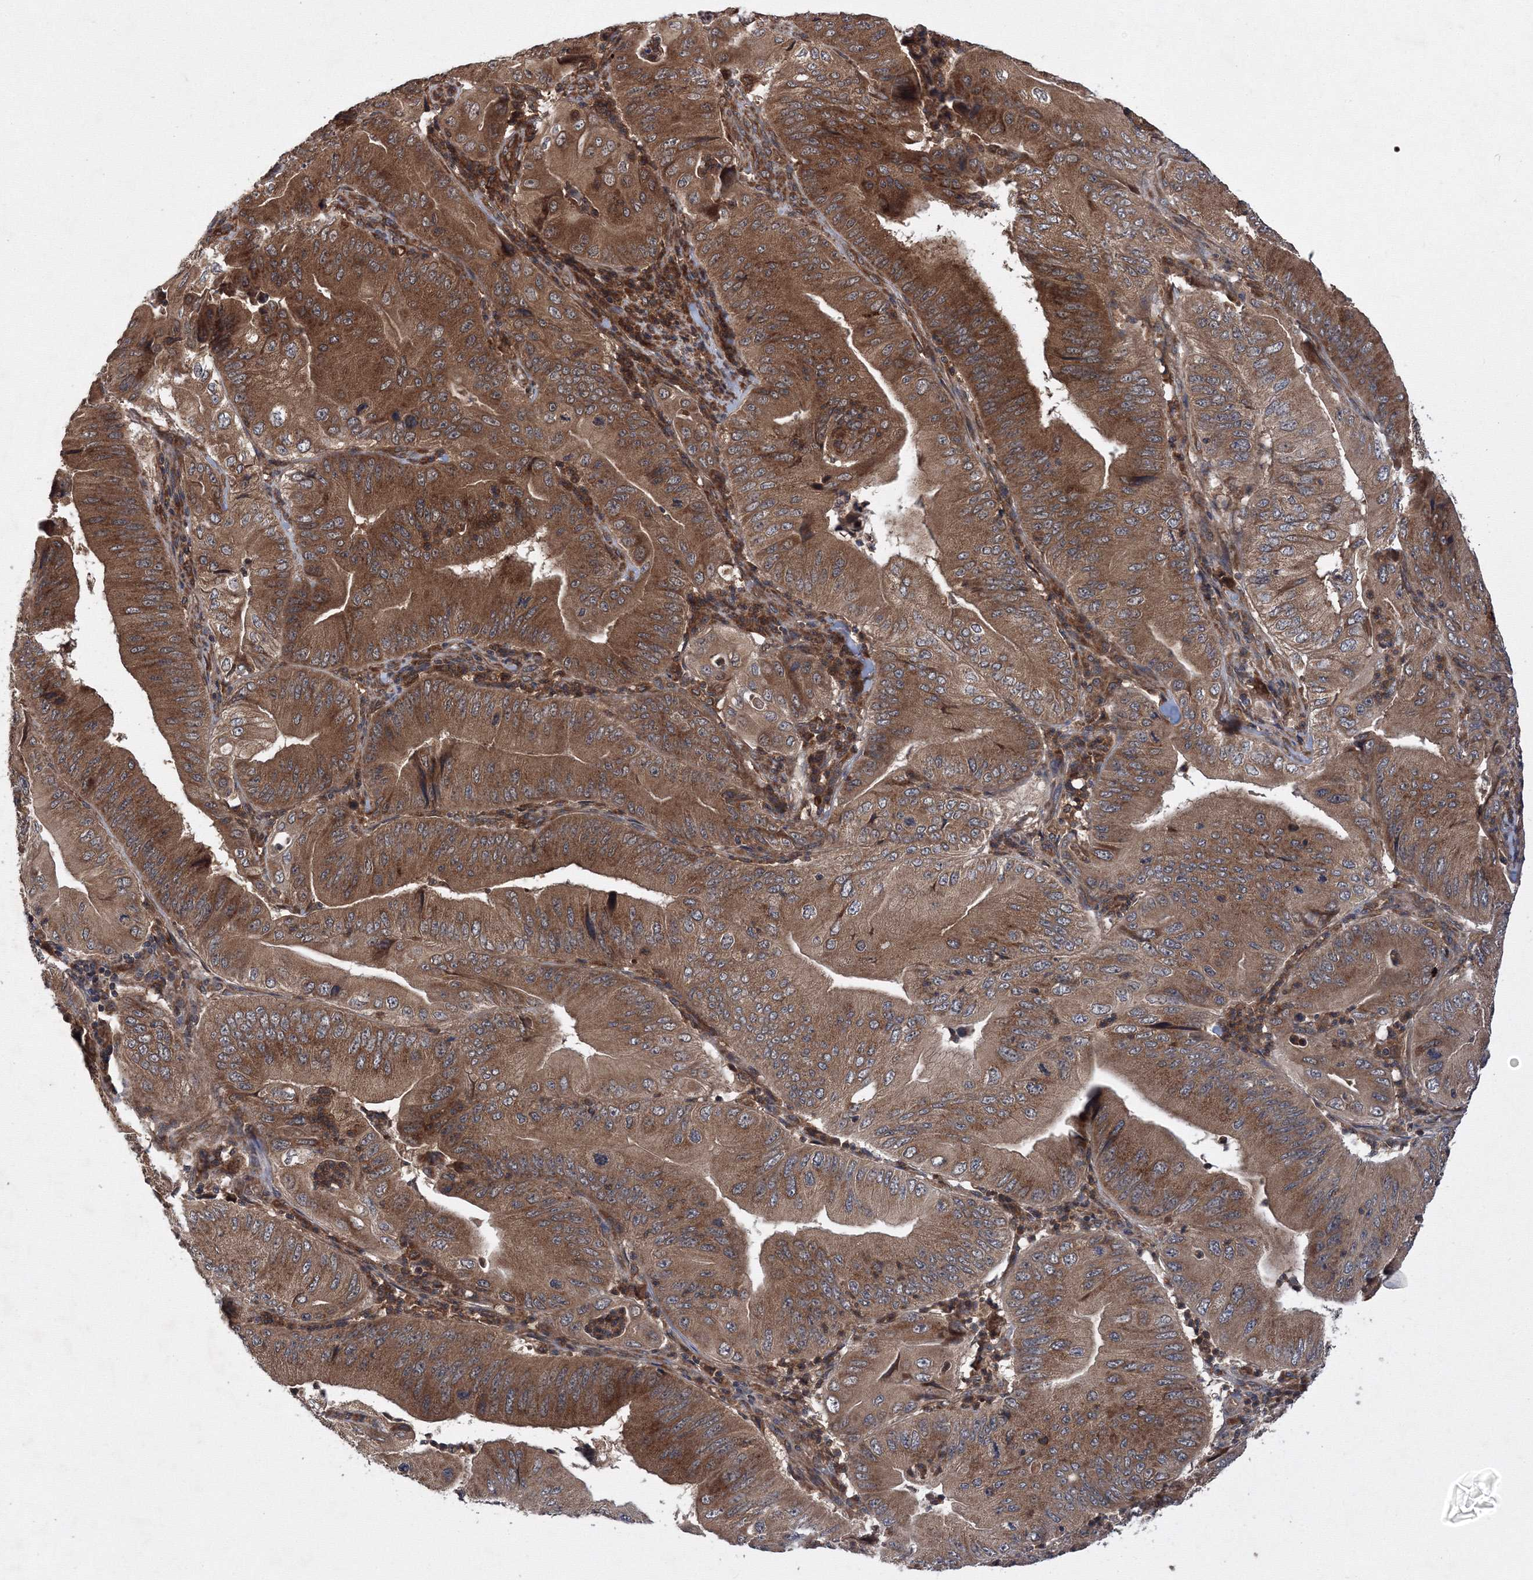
{"staining": {"intensity": "moderate", "quantity": ">75%", "location": "cytoplasmic/membranous"}, "tissue": "pancreatic cancer", "cell_type": "Tumor cells", "image_type": "cancer", "snomed": [{"axis": "morphology", "description": "Adenocarcinoma, NOS"}, {"axis": "topography", "description": "Pancreas"}], "caption": "A micrograph of pancreatic cancer stained for a protein displays moderate cytoplasmic/membranous brown staining in tumor cells.", "gene": "ATG3", "patient": {"sex": "female", "age": 77}}